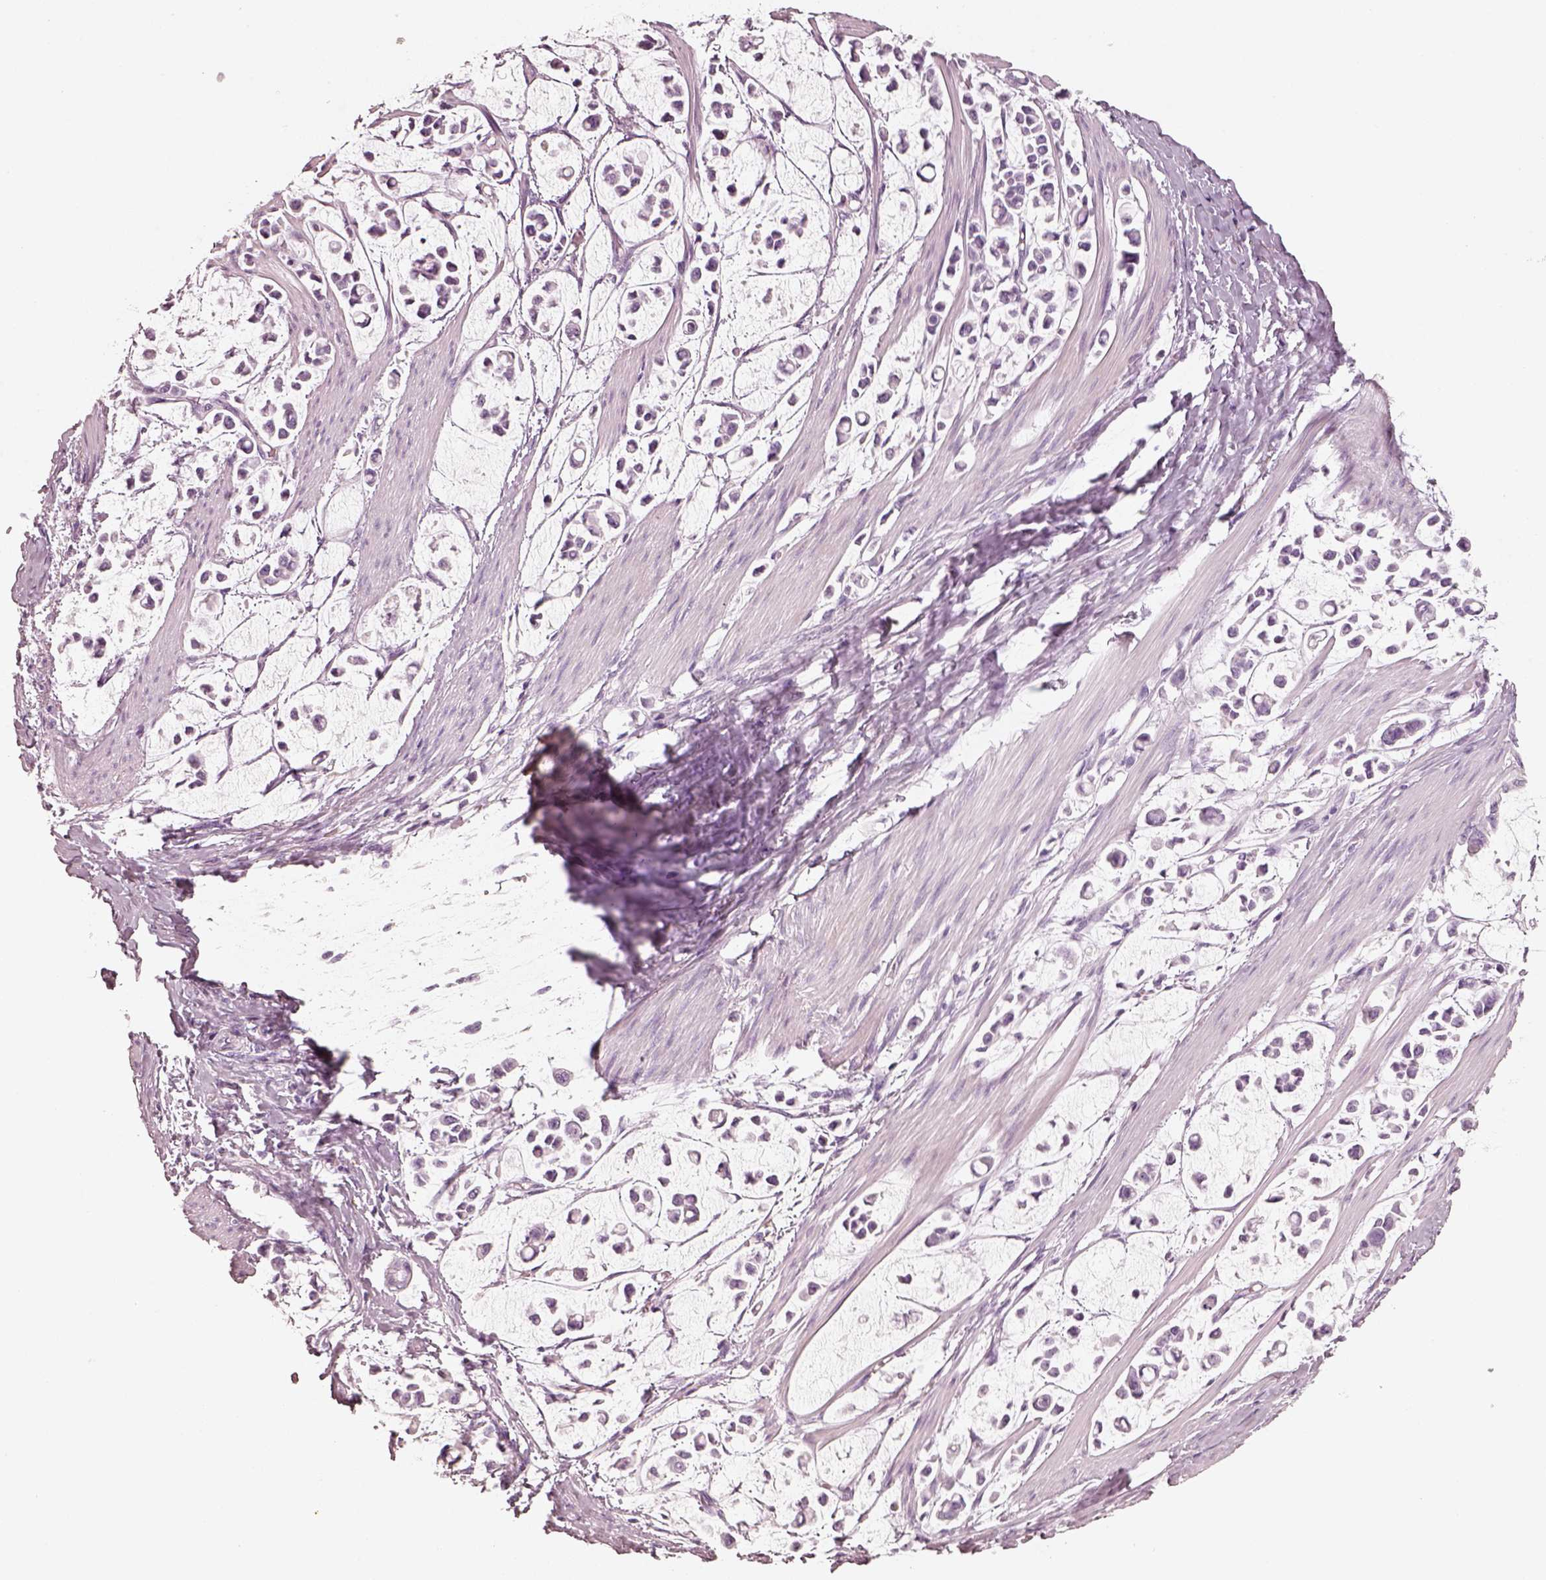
{"staining": {"intensity": "negative", "quantity": "none", "location": "none"}, "tissue": "stomach cancer", "cell_type": "Tumor cells", "image_type": "cancer", "snomed": [{"axis": "morphology", "description": "Adenocarcinoma, NOS"}, {"axis": "topography", "description": "Stomach"}], "caption": "Human stomach adenocarcinoma stained for a protein using immunohistochemistry exhibits no staining in tumor cells.", "gene": "R3HDML", "patient": {"sex": "male", "age": 82}}